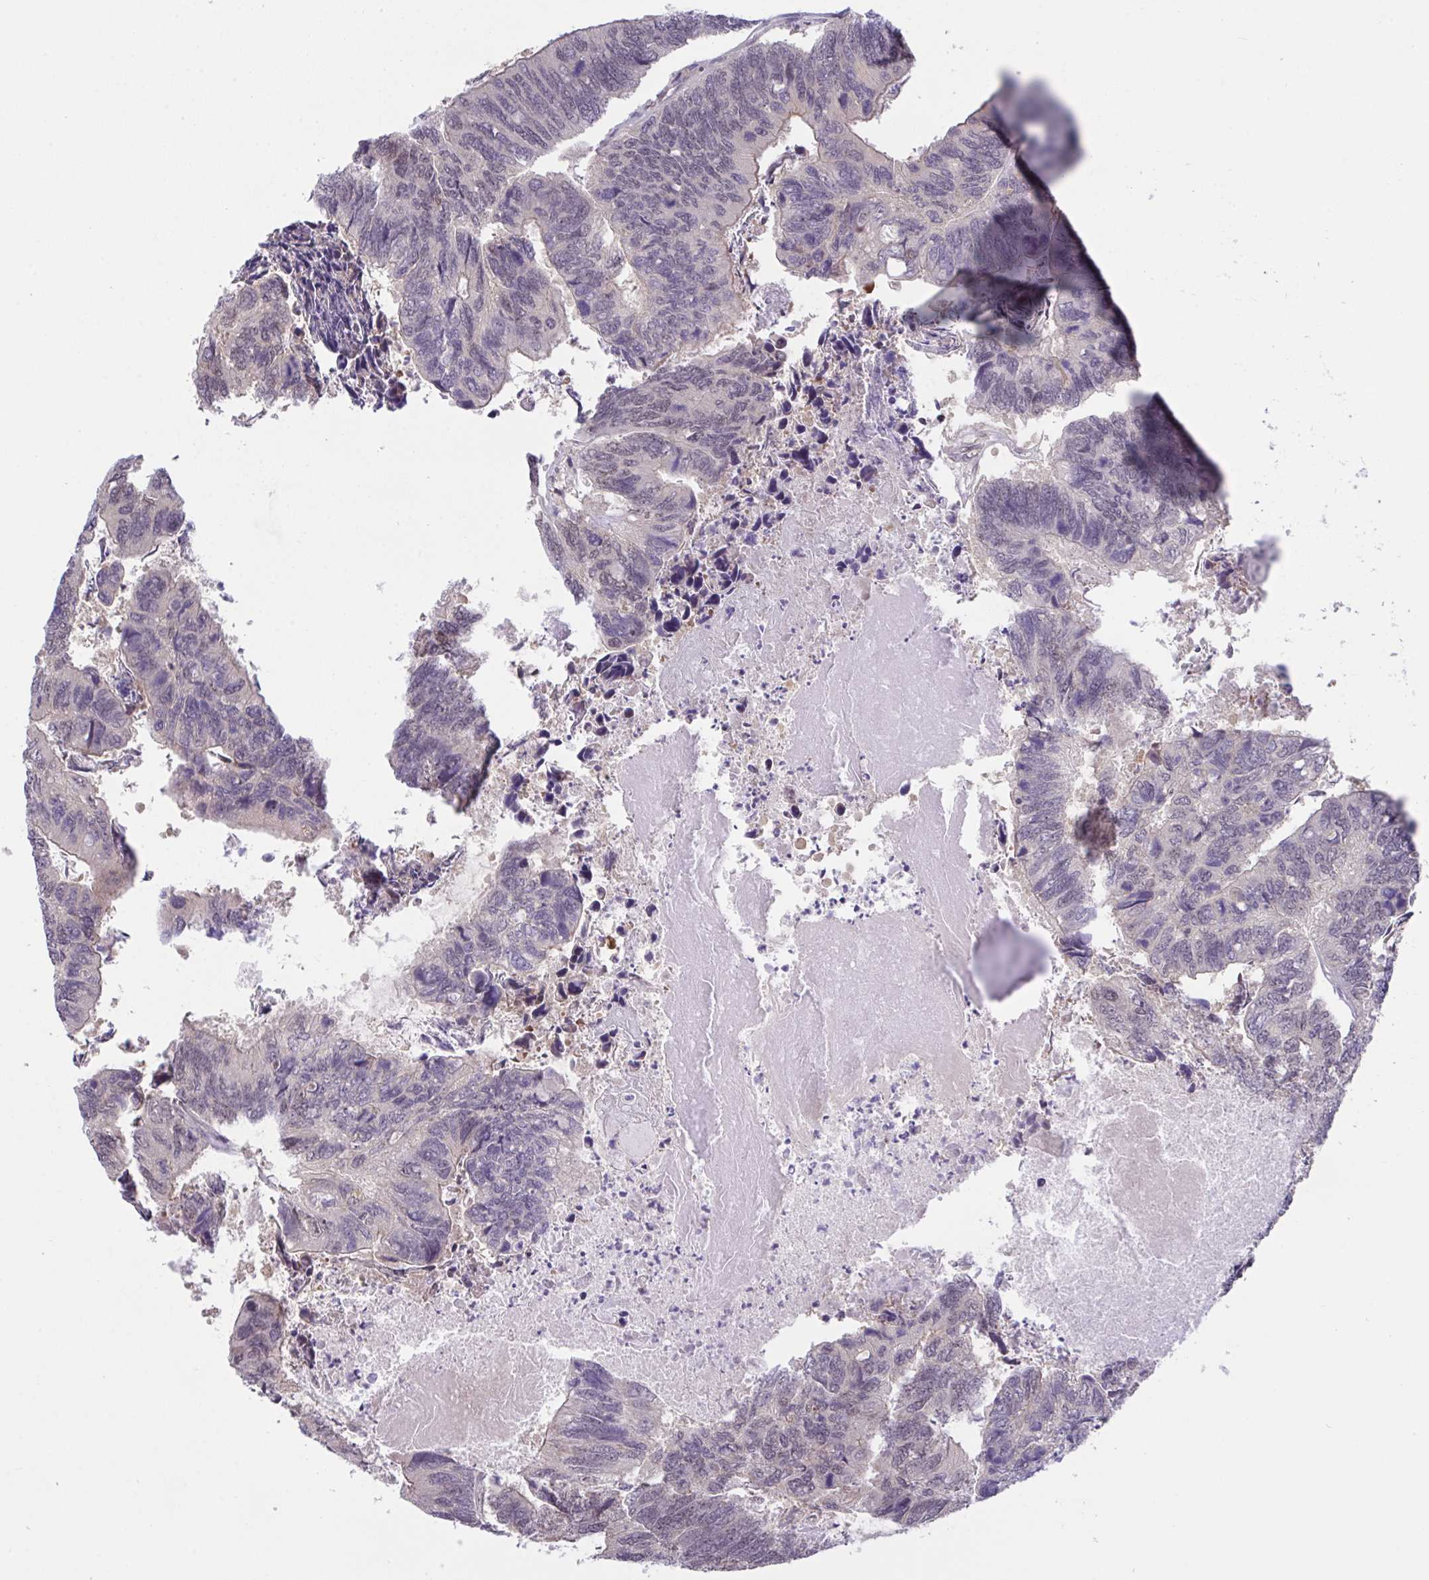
{"staining": {"intensity": "negative", "quantity": "none", "location": "none"}, "tissue": "colorectal cancer", "cell_type": "Tumor cells", "image_type": "cancer", "snomed": [{"axis": "morphology", "description": "Adenocarcinoma, NOS"}, {"axis": "topography", "description": "Colon"}], "caption": "High magnification brightfield microscopy of colorectal cancer (adenocarcinoma) stained with DAB (brown) and counterstained with hematoxylin (blue): tumor cells show no significant positivity.", "gene": "ZNF444", "patient": {"sex": "female", "age": 67}}